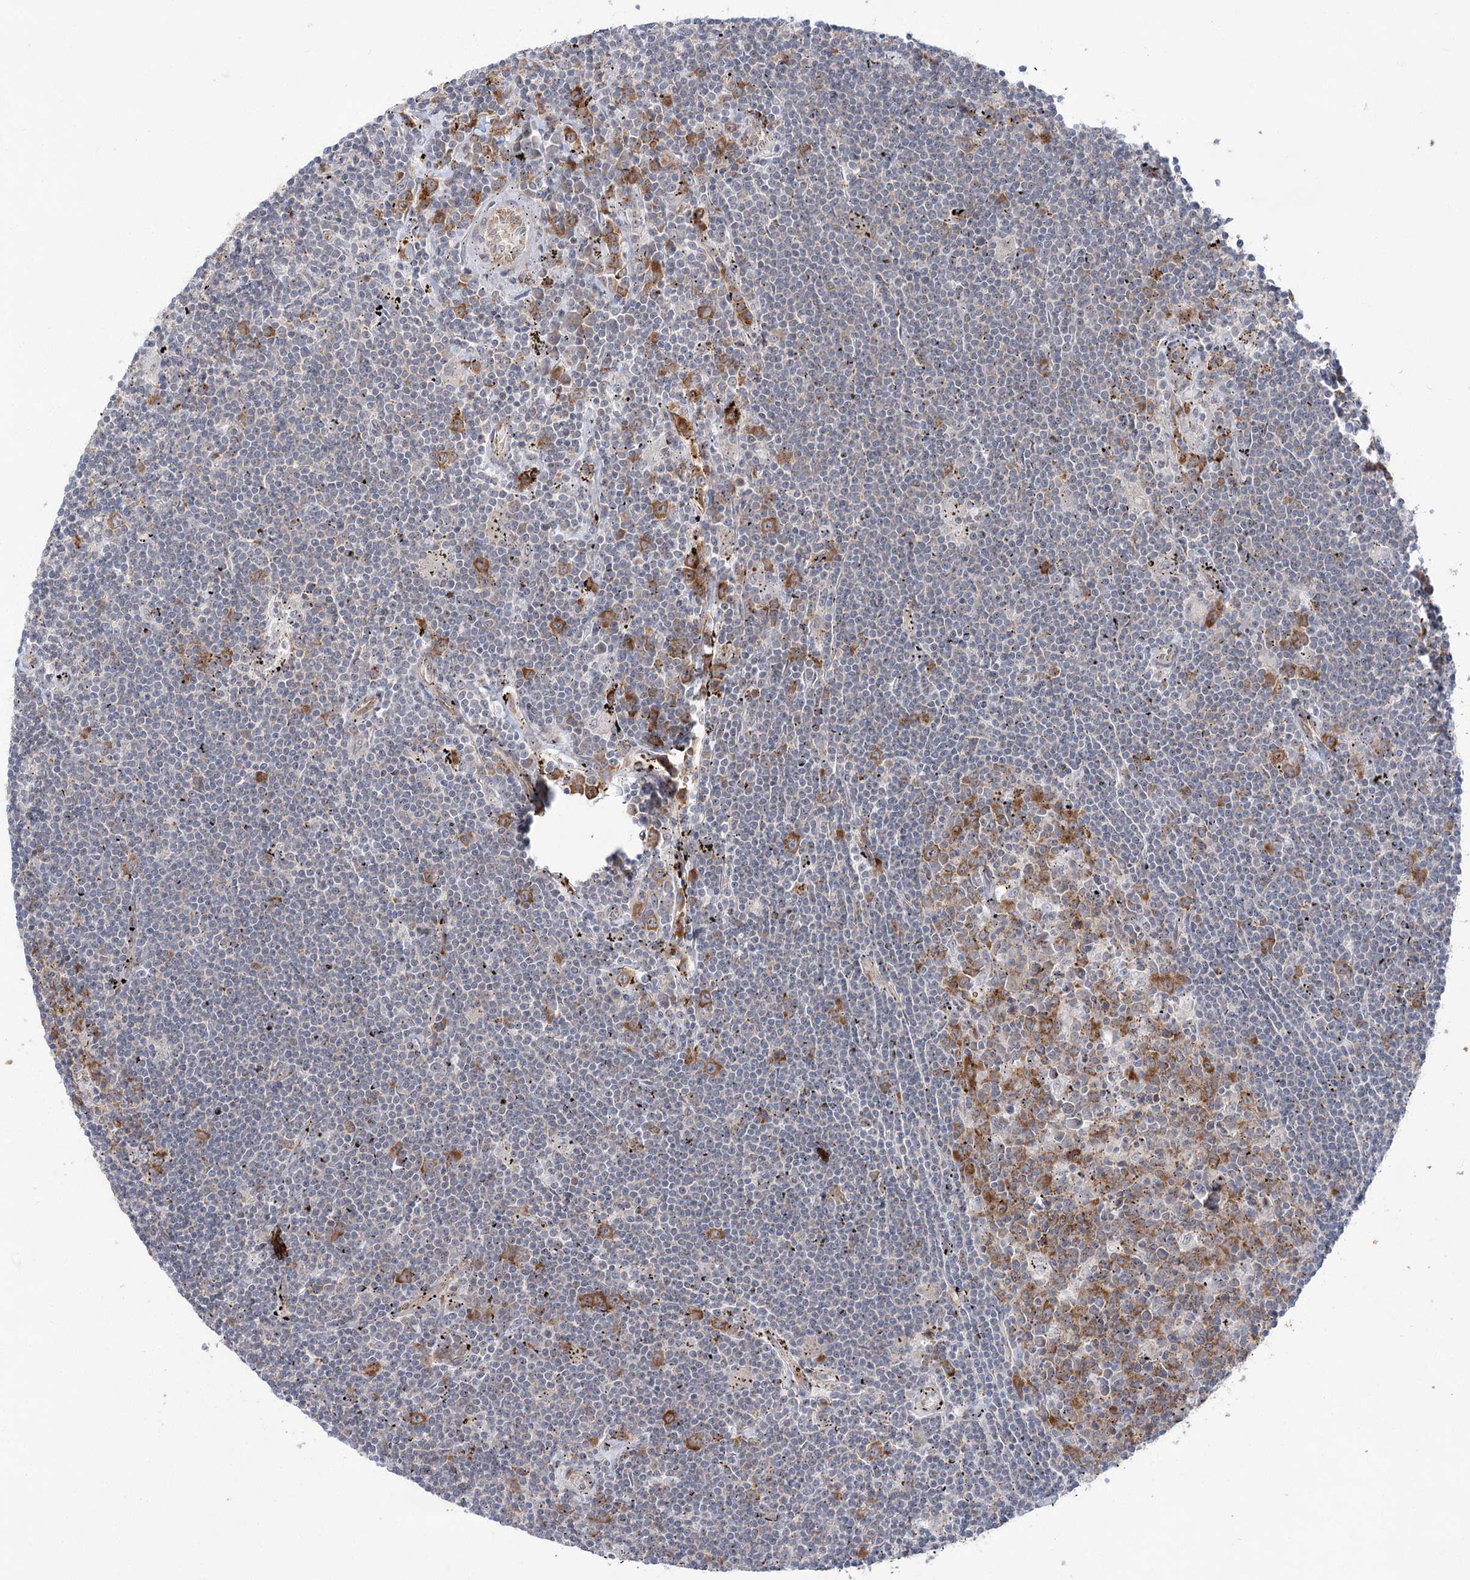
{"staining": {"intensity": "negative", "quantity": "none", "location": "none"}, "tissue": "lymphoma", "cell_type": "Tumor cells", "image_type": "cancer", "snomed": [{"axis": "morphology", "description": "Malignant lymphoma, non-Hodgkin's type, Low grade"}, {"axis": "topography", "description": "Spleen"}], "caption": "Immunohistochemistry histopathology image of neoplastic tissue: lymphoma stained with DAB shows no significant protein staining in tumor cells.", "gene": "VWA2", "patient": {"sex": "male", "age": 76}}